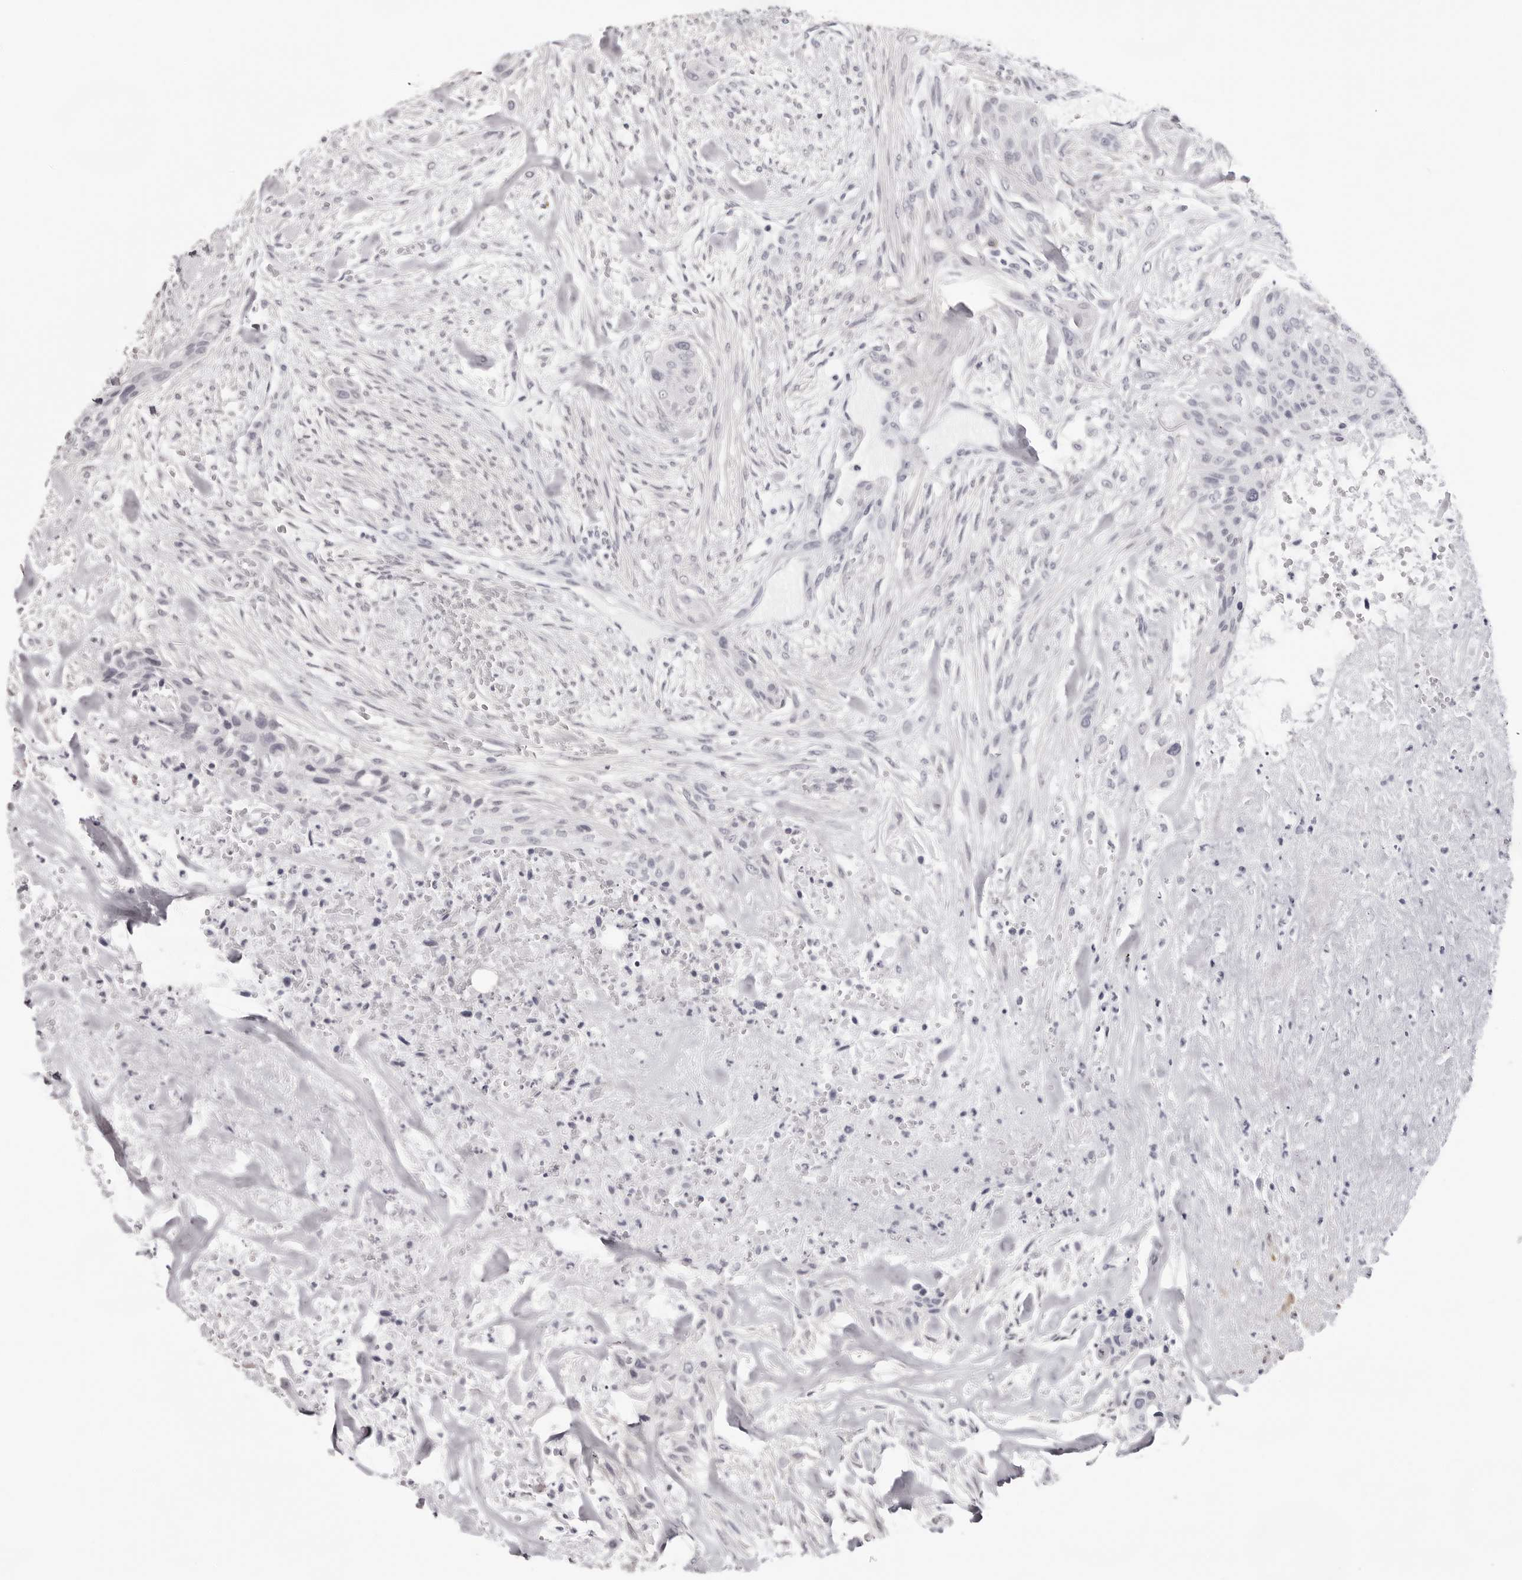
{"staining": {"intensity": "negative", "quantity": "none", "location": "none"}, "tissue": "urothelial cancer", "cell_type": "Tumor cells", "image_type": "cancer", "snomed": [{"axis": "morphology", "description": "Urothelial carcinoma, High grade"}, {"axis": "topography", "description": "Urinary bladder"}], "caption": "There is no significant staining in tumor cells of urothelial cancer.", "gene": "INSL3", "patient": {"sex": "male", "age": 35}}